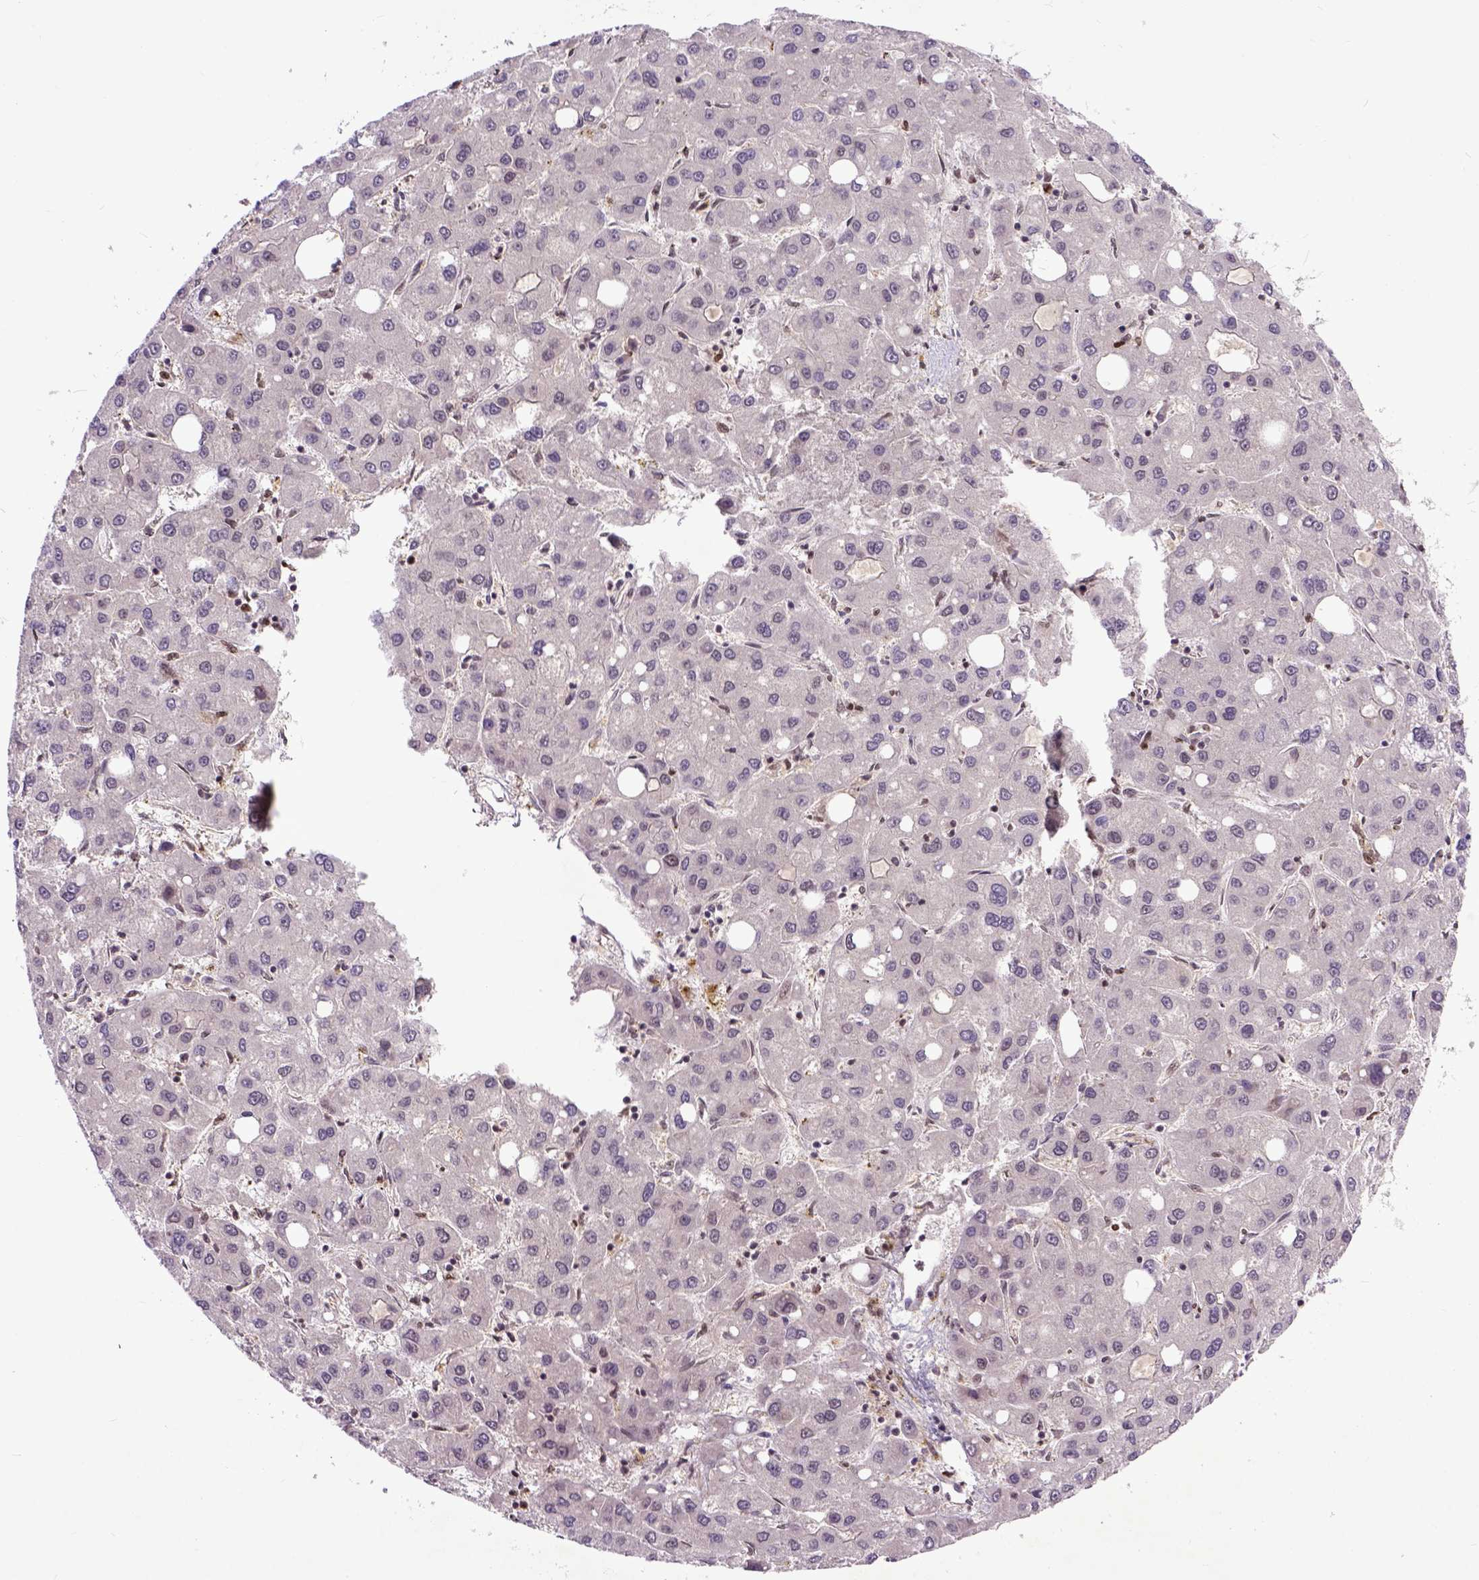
{"staining": {"intensity": "negative", "quantity": "none", "location": "none"}, "tissue": "liver cancer", "cell_type": "Tumor cells", "image_type": "cancer", "snomed": [{"axis": "morphology", "description": "Carcinoma, Hepatocellular, NOS"}, {"axis": "topography", "description": "Liver"}], "caption": "DAB (3,3'-diaminobenzidine) immunohistochemical staining of human hepatocellular carcinoma (liver) exhibits no significant expression in tumor cells.", "gene": "RCC2", "patient": {"sex": "male", "age": 73}}